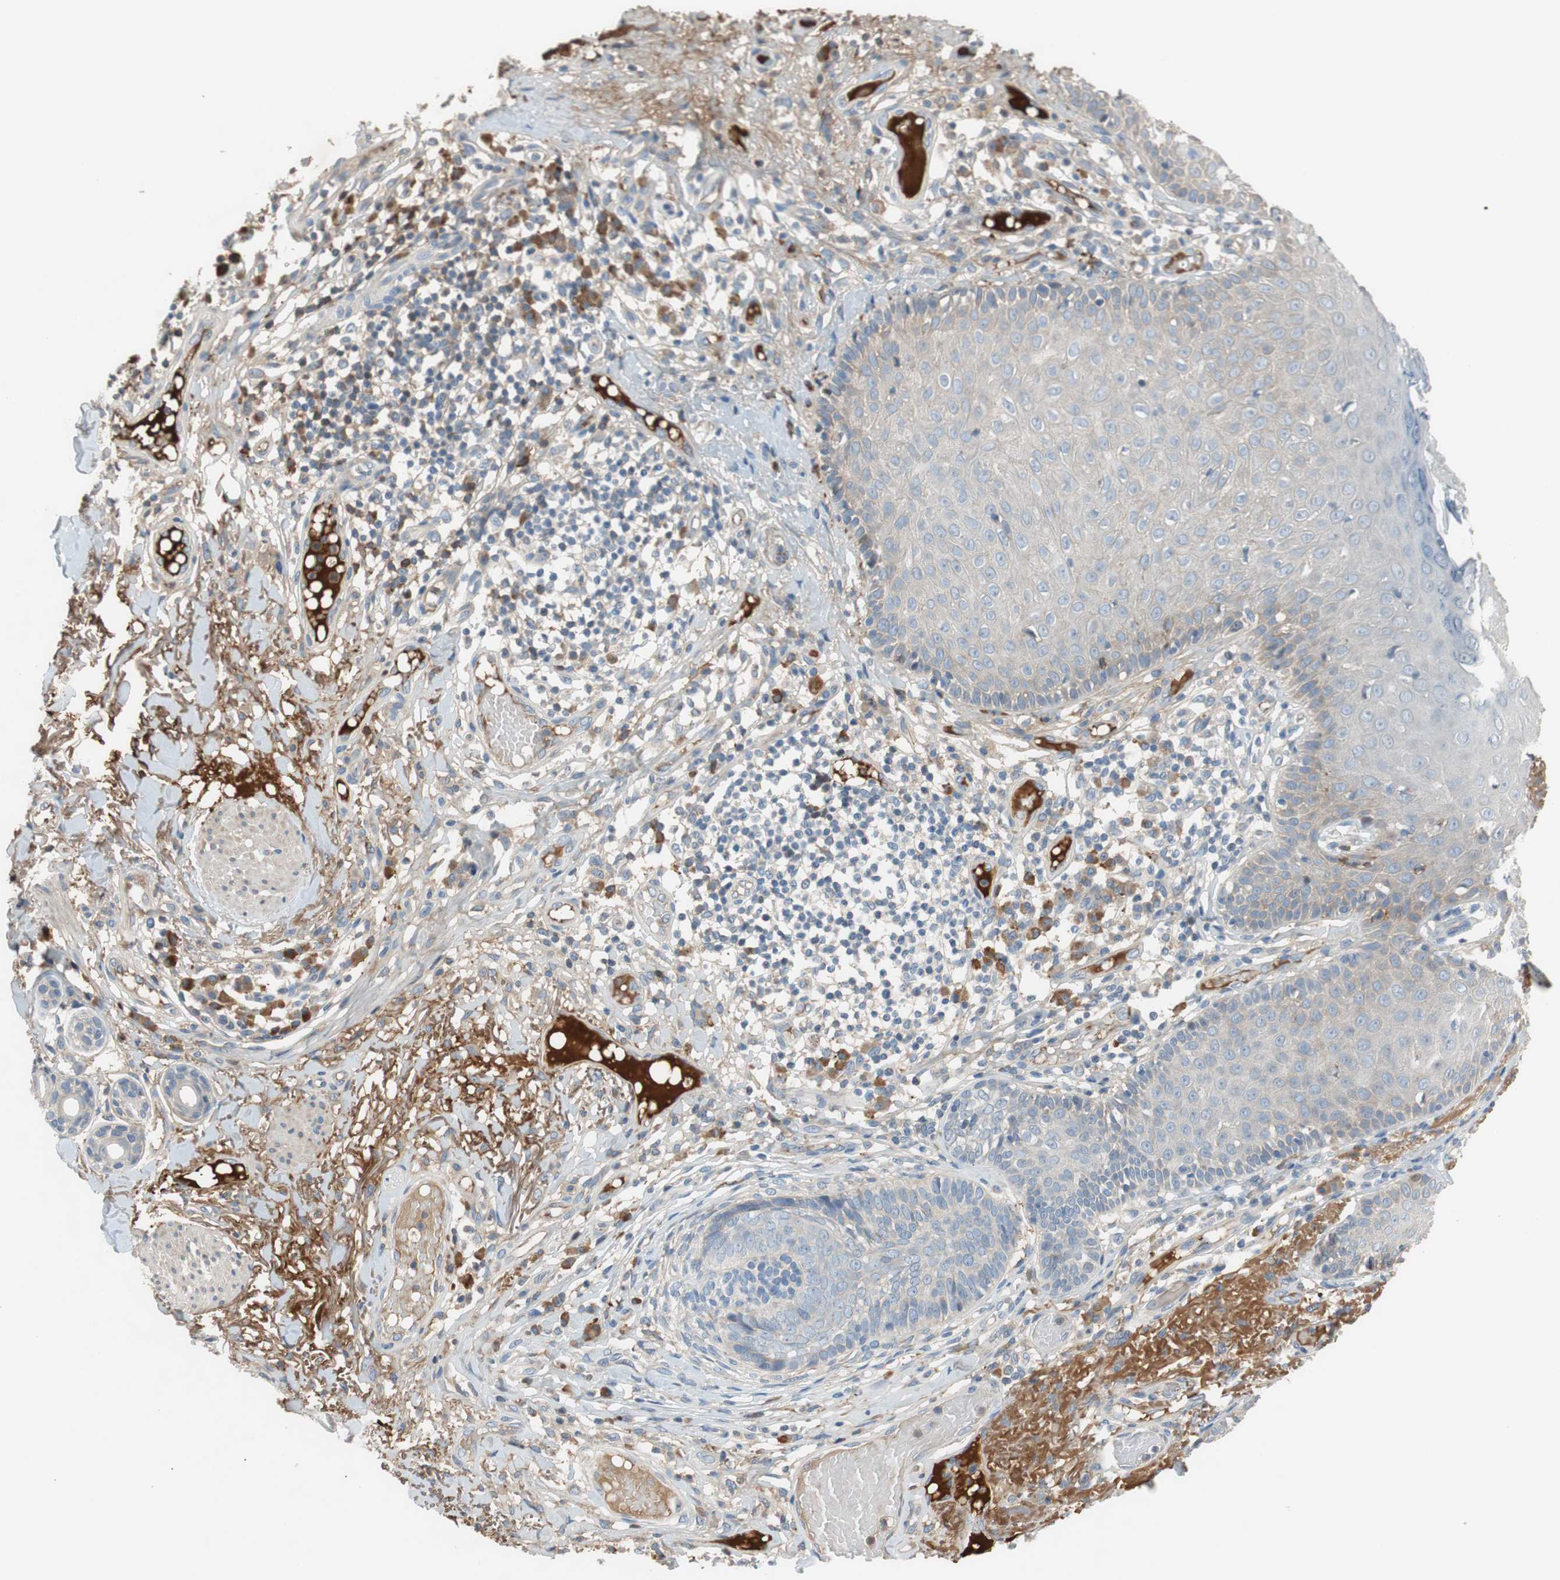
{"staining": {"intensity": "negative", "quantity": "none", "location": "none"}, "tissue": "skin cancer", "cell_type": "Tumor cells", "image_type": "cancer", "snomed": [{"axis": "morphology", "description": "Normal tissue, NOS"}, {"axis": "morphology", "description": "Basal cell carcinoma"}, {"axis": "topography", "description": "Skin"}], "caption": "Immunohistochemistry (IHC) image of human skin cancer stained for a protein (brown), which shows no positivity in tumor cells.", "gene": "C4A", "patient": {"sex": "male", "age": 52}}